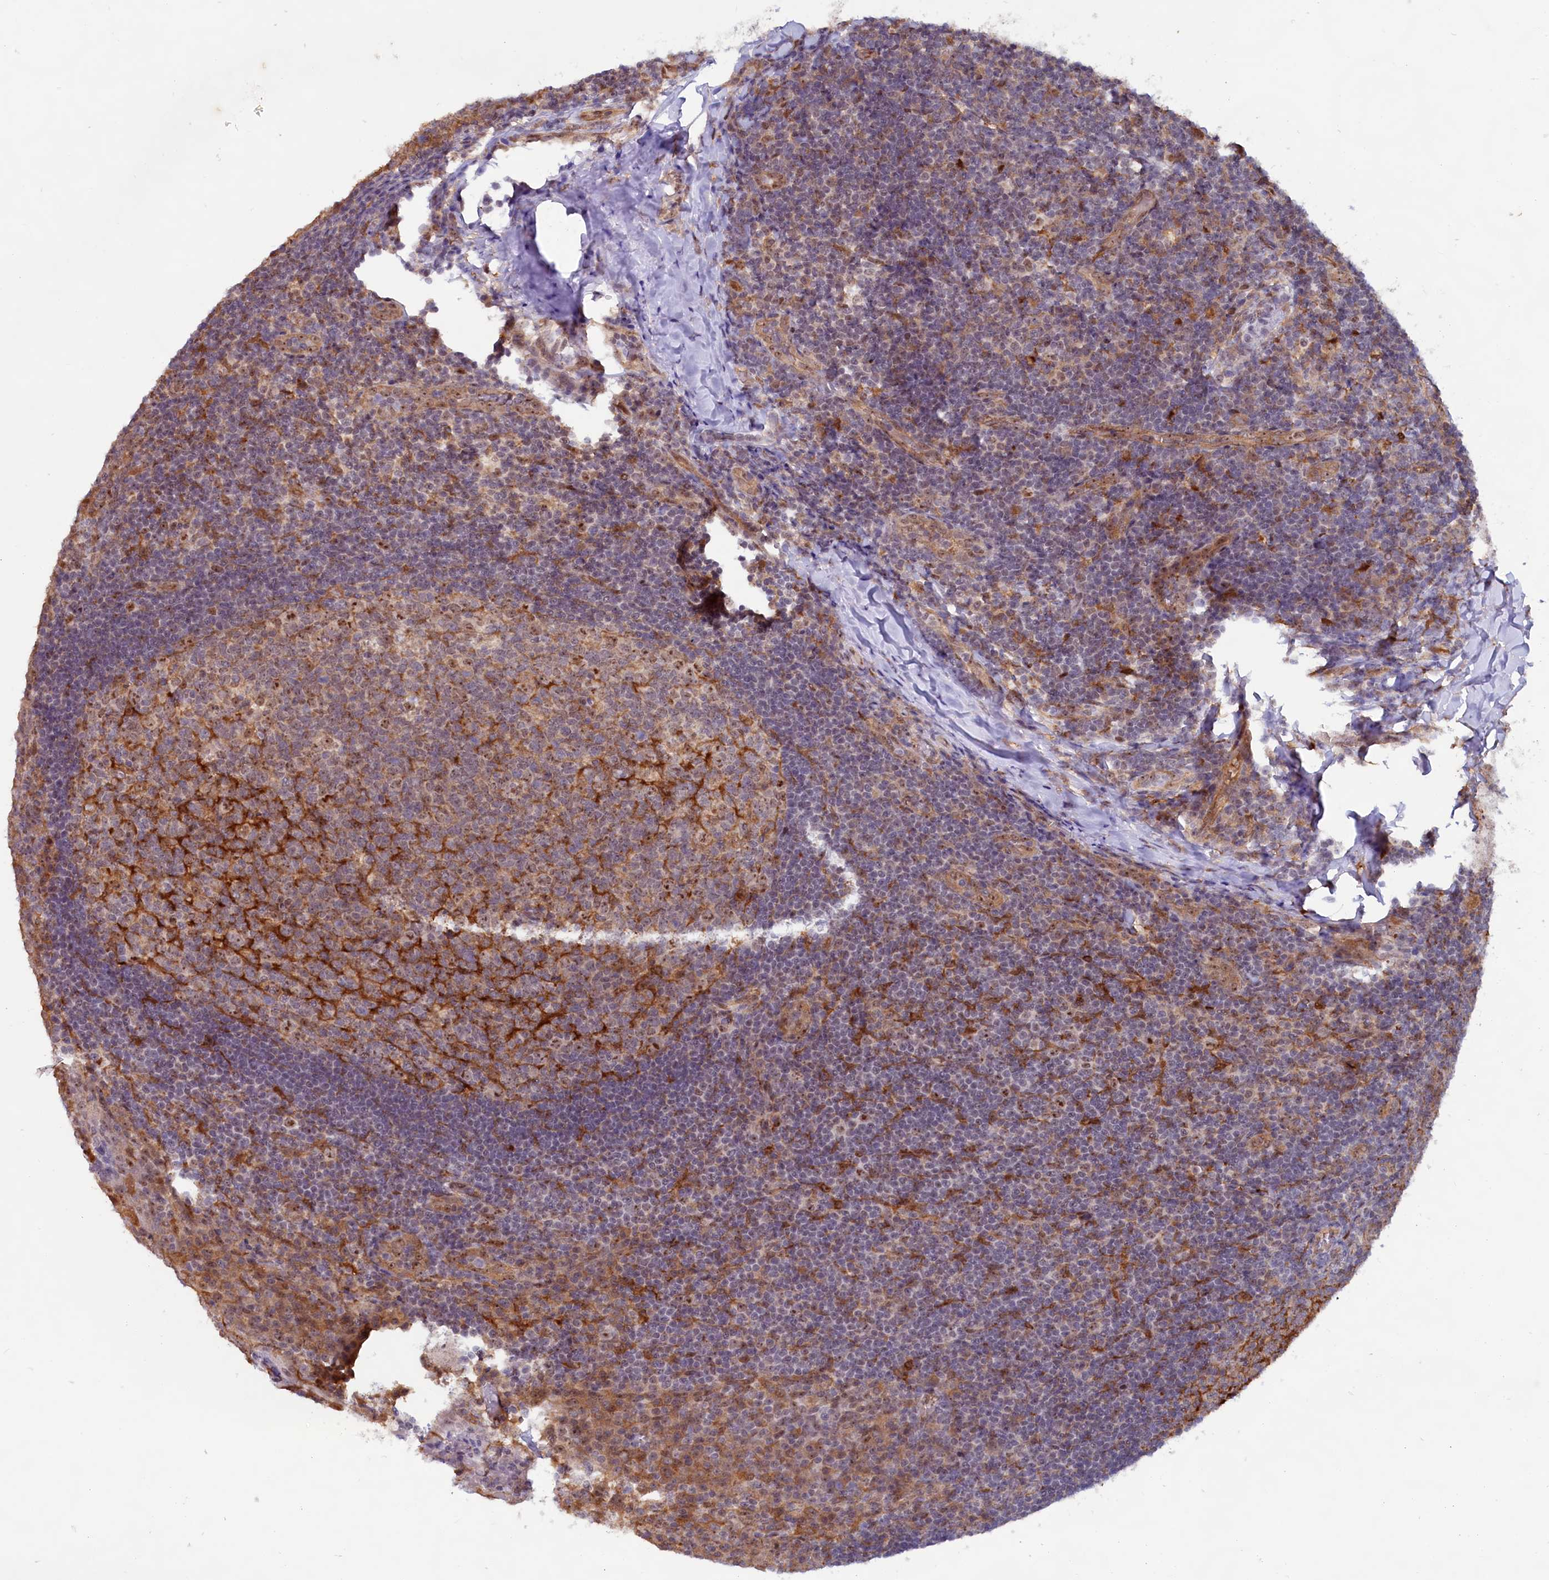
{"staining": {"intensity": "weak", "quantity": "25%-75%", "location": "cytoplasmic/membranous"}, "tissue": "tonsil", "cell_type": "Germinal center cells", "image_type": "normal", "snomed": [{"axis": "morphology", "description": "Normal tissue, NOS"}, {"axis": "topography", "description": "Tonsil"}], "caption": "DAB immunohistochemical staining of normal human tonsil exhibits weak cytoplasmic/membranous protein staining in approximately 25%-75% of germinal center cells. (brown staining indicates protein expression, while blue staining denotes nuclei).", "gene": "C1D", "patient": {"sex": "male", "age": 17}}